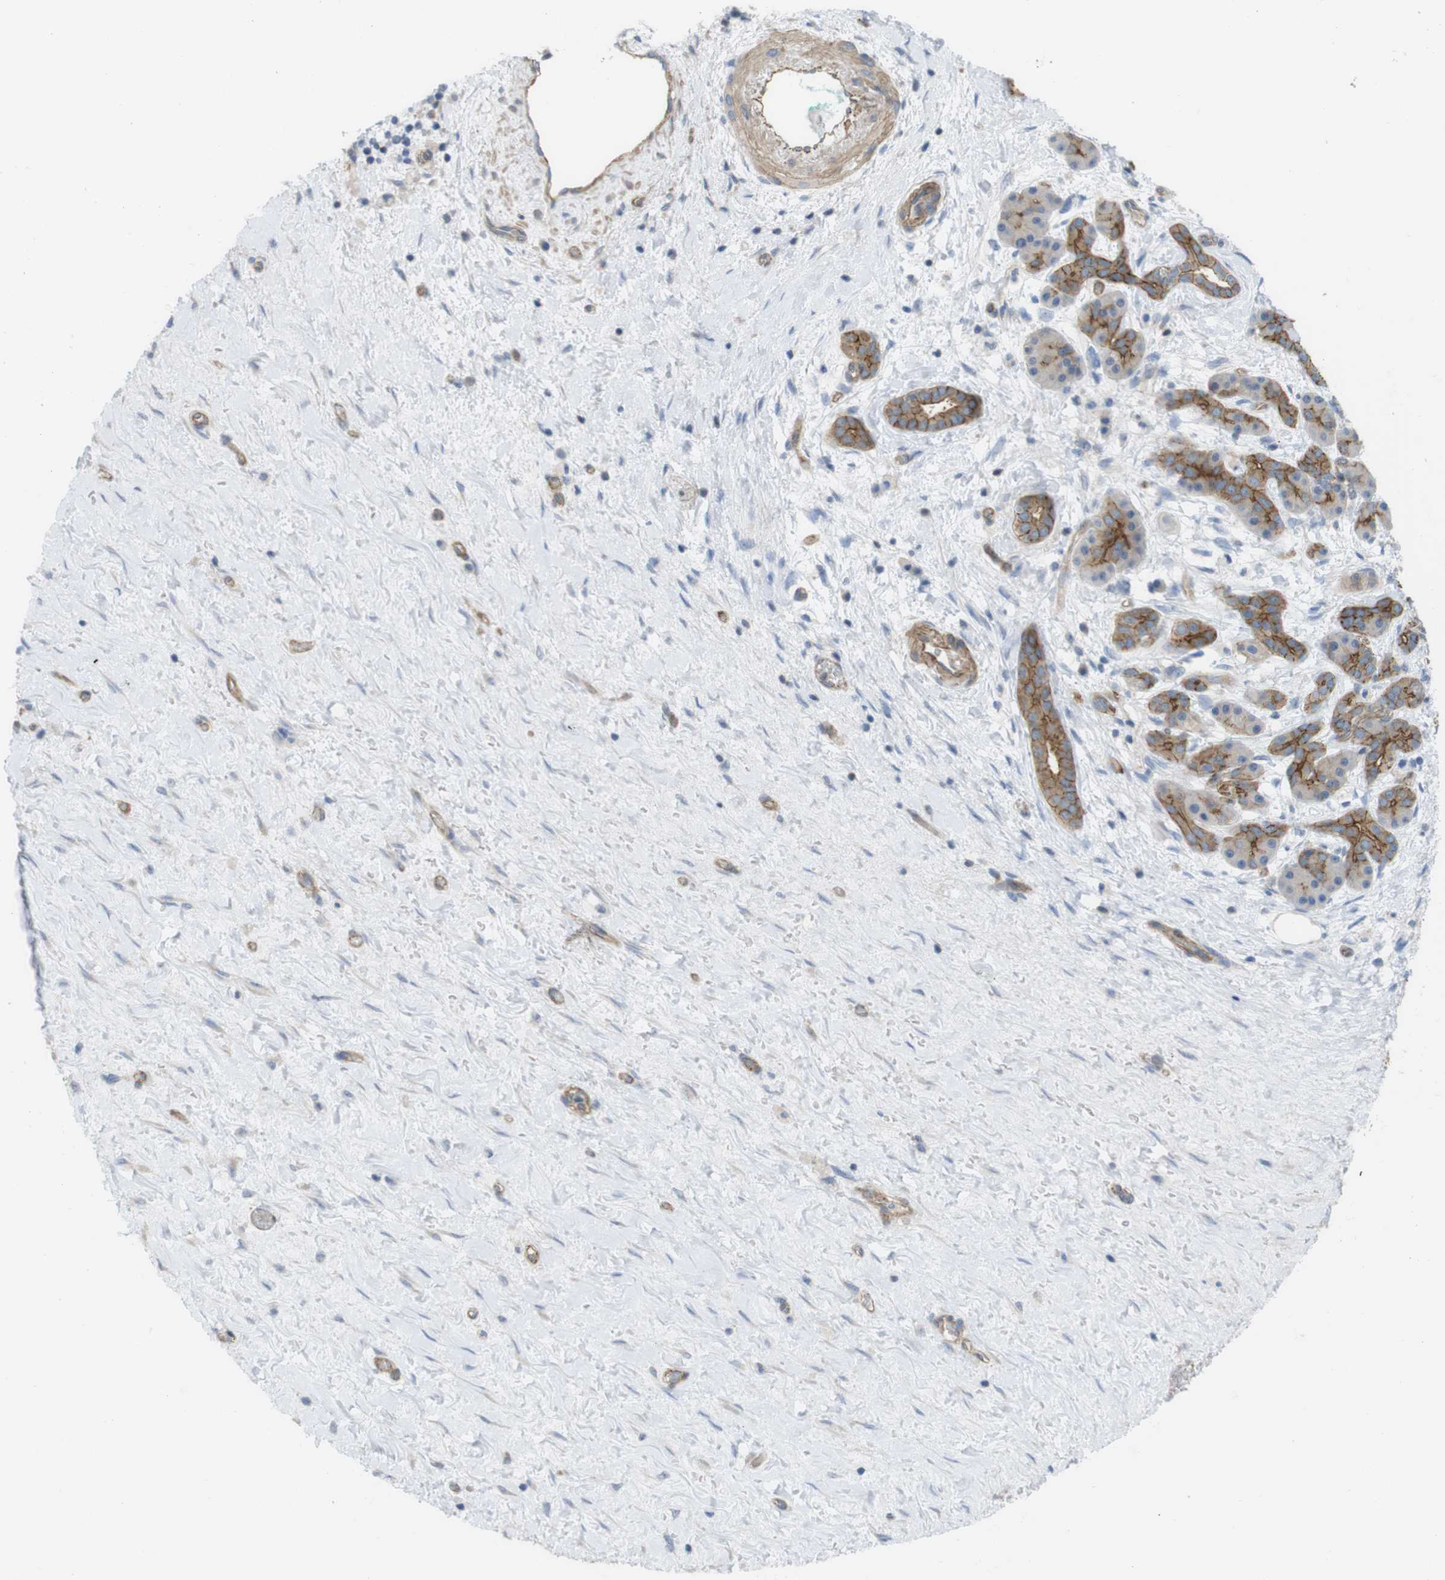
{"staining": {"intensity": "moderate", "quantity": "25%-75%", "location": "cytoplasmic/membranous"}, "tissue": "pancreatic cancer", "cell_type": "Tumor cells", "image_type": "cancer", "snomed": [{"axis": "morphology", "description": "Adenocarcinoma, NOS"}, {"axis": "topography", "description": "Pancreas"}], "caption": "DAB (3,3'-diaminobenzidine) immunohistochemical staining of human pancreatic cancer displays moderate cytoplasmic/membranous protein expression in approximately 25%-75% of tumor cells.", "gene": "PREX2", "patient": {"sex": "female", "age": 70}}